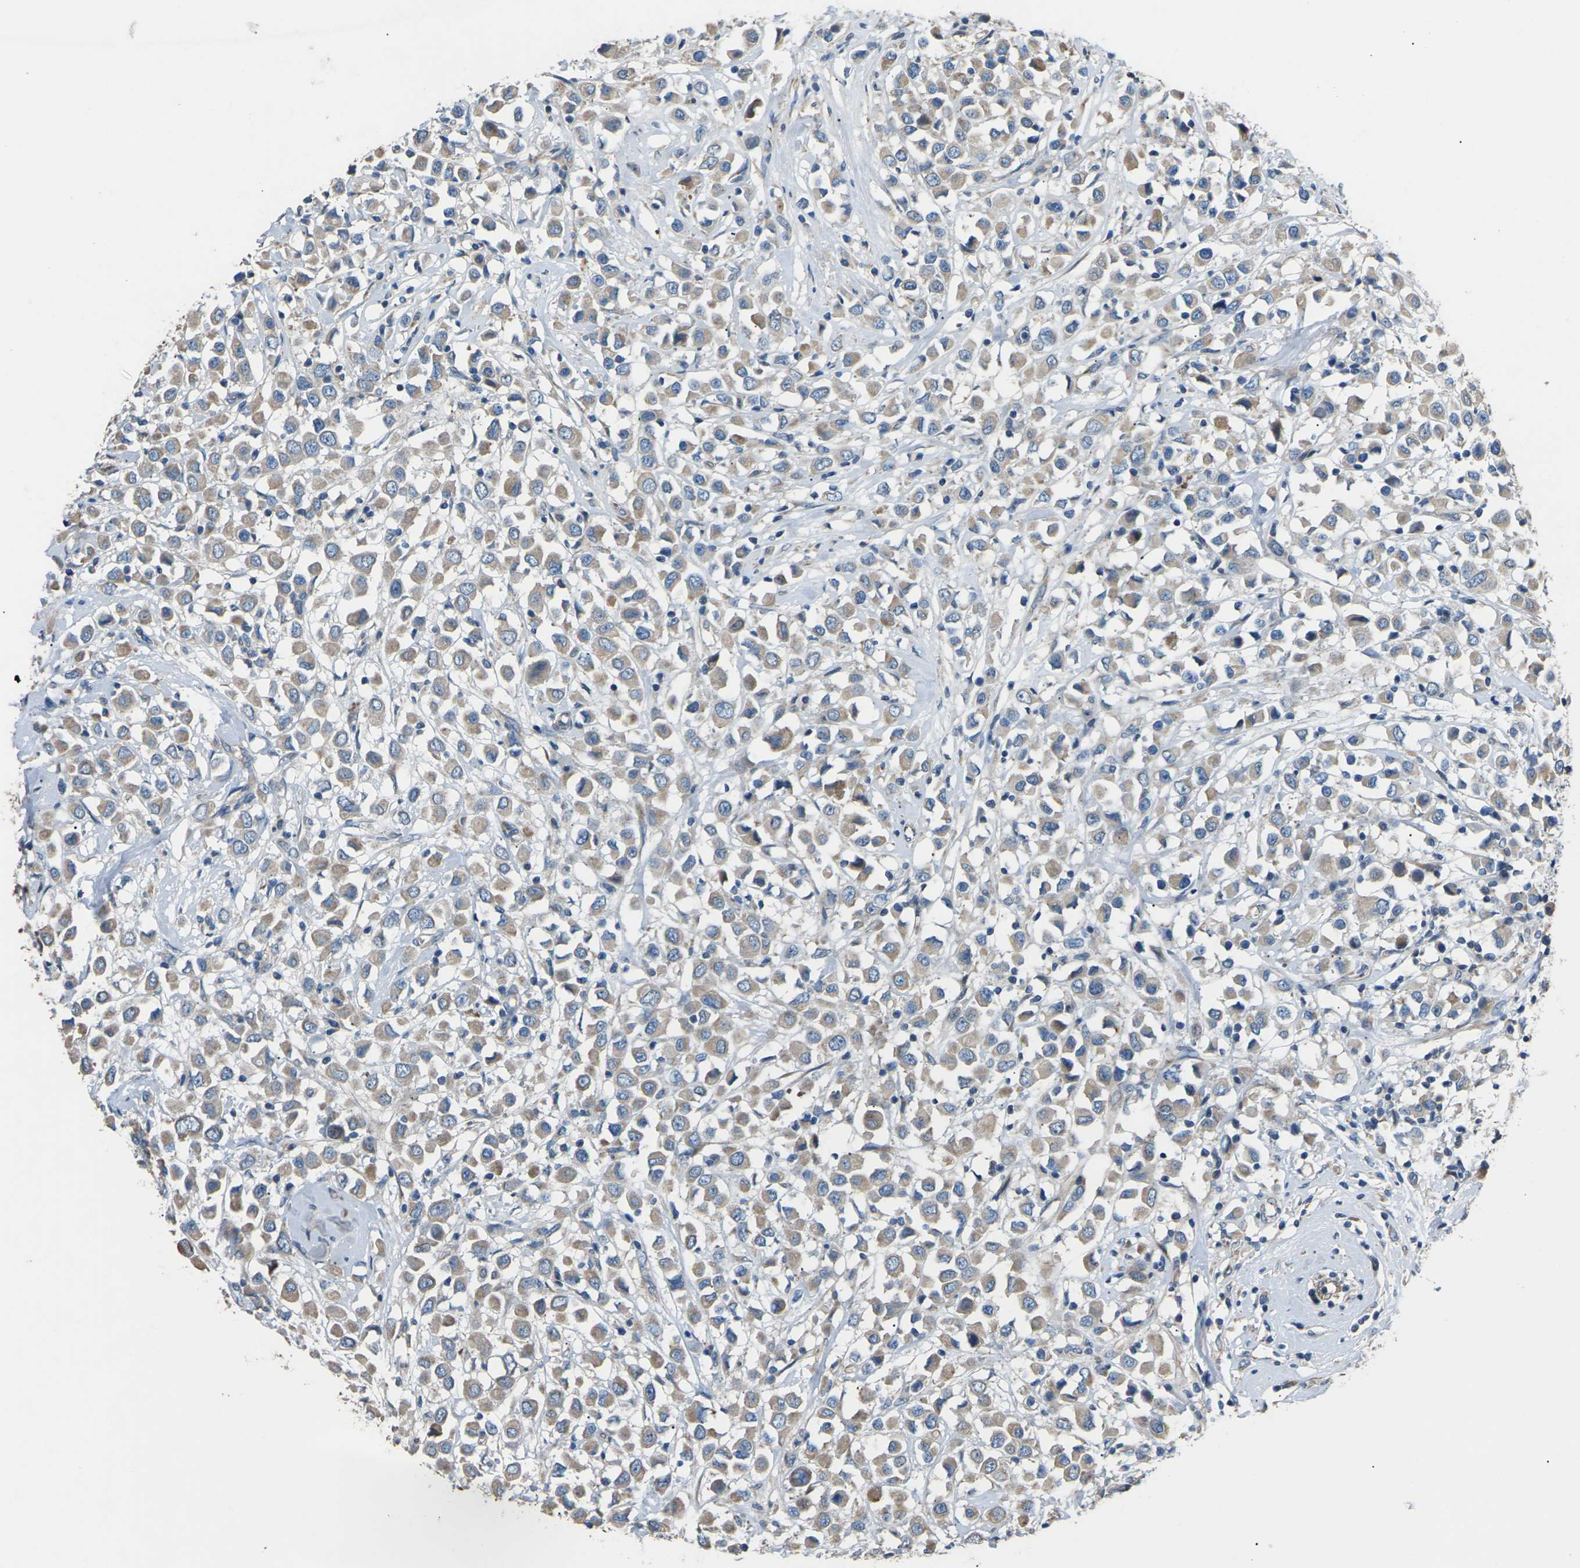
{"staining": {"intensity": "weak", "quantity": ">75%", "location": "cytoplasmic/membranous"}, "tissue": "breast cancer", "cell_type": "Tumor cells", "image_type": "cancer", "snomed": [{"axis": "morphology", "description": "Duct carcinoma"}, {"axis": "topography", "description": "Breast"}], "caption": "High-magnification brightfield microscopy of breast cancer stained with DAB (3,3'-diaminobenzidine) (brown) and counterstained with hematoxylin (blue). tumor cells exhibit weak cytoplasmic/membranous positivity is appreciated in about>75% of cells.", "gene": "KLHDC8B", "patient": {"sex": "female", "age": 61}}